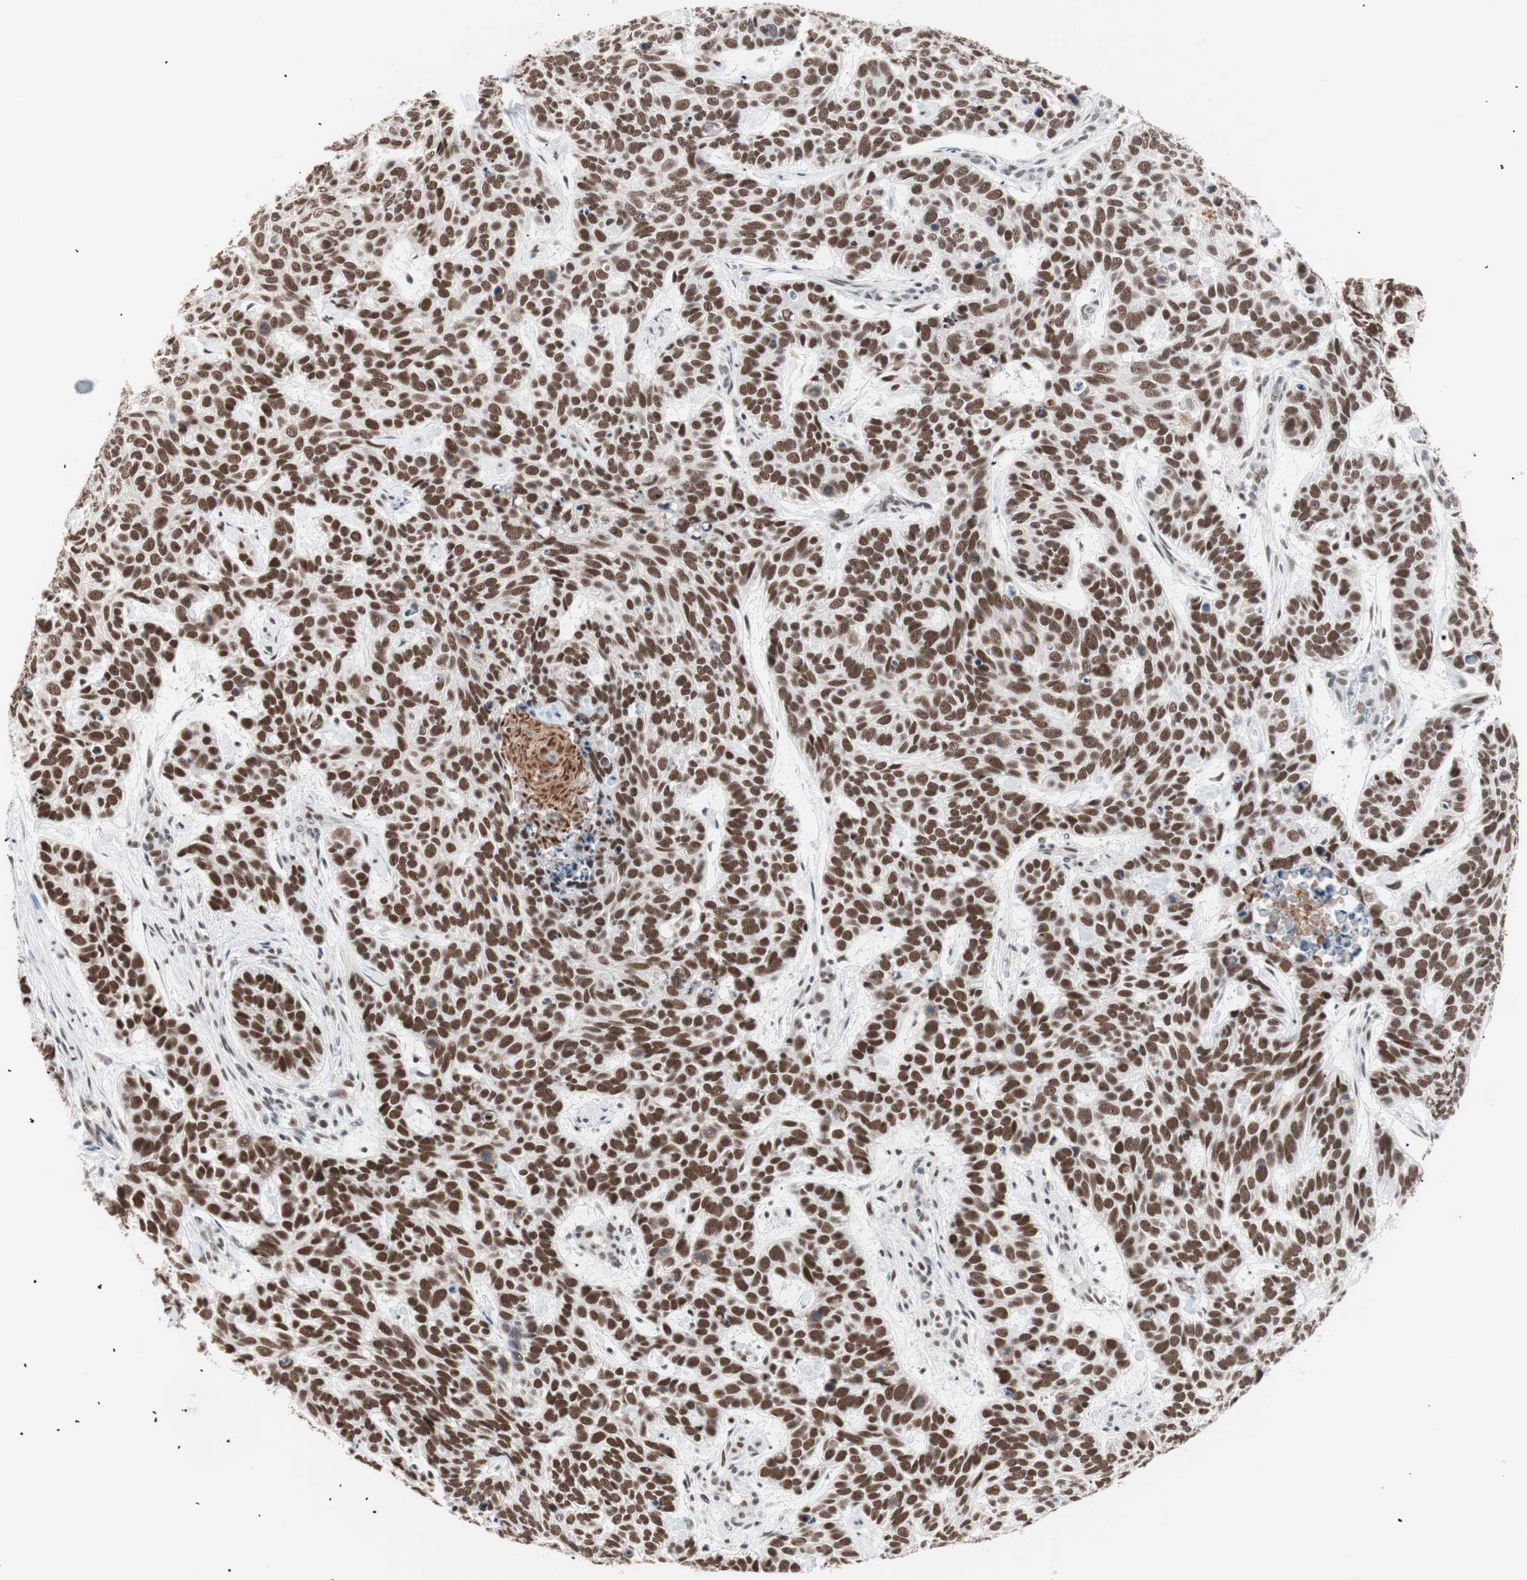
{"staining": {"intensity": "moderate", "quantity": ">75%", "location": "nuclear"}, "tissue": "skin cancer", "cell_type": "Tumor cells", "image_type": "cancer", "snomed": [{"axis": "morphology", "description": "Basal cell carcinoma"}, {"axis": "topography", "description": "Skin"}], "caption": "IHC histopathology image of neoplastic tissue: skin cancer (basal cell carcinoma) stained using immunohistochemistry exhibits medium levels of moderate protein expression localized specifically in the nuclear of tumor cells, appearing as a nuclear brown color.", "gene": "LIG3", "patient": {"sex": "male", "age": 87}}